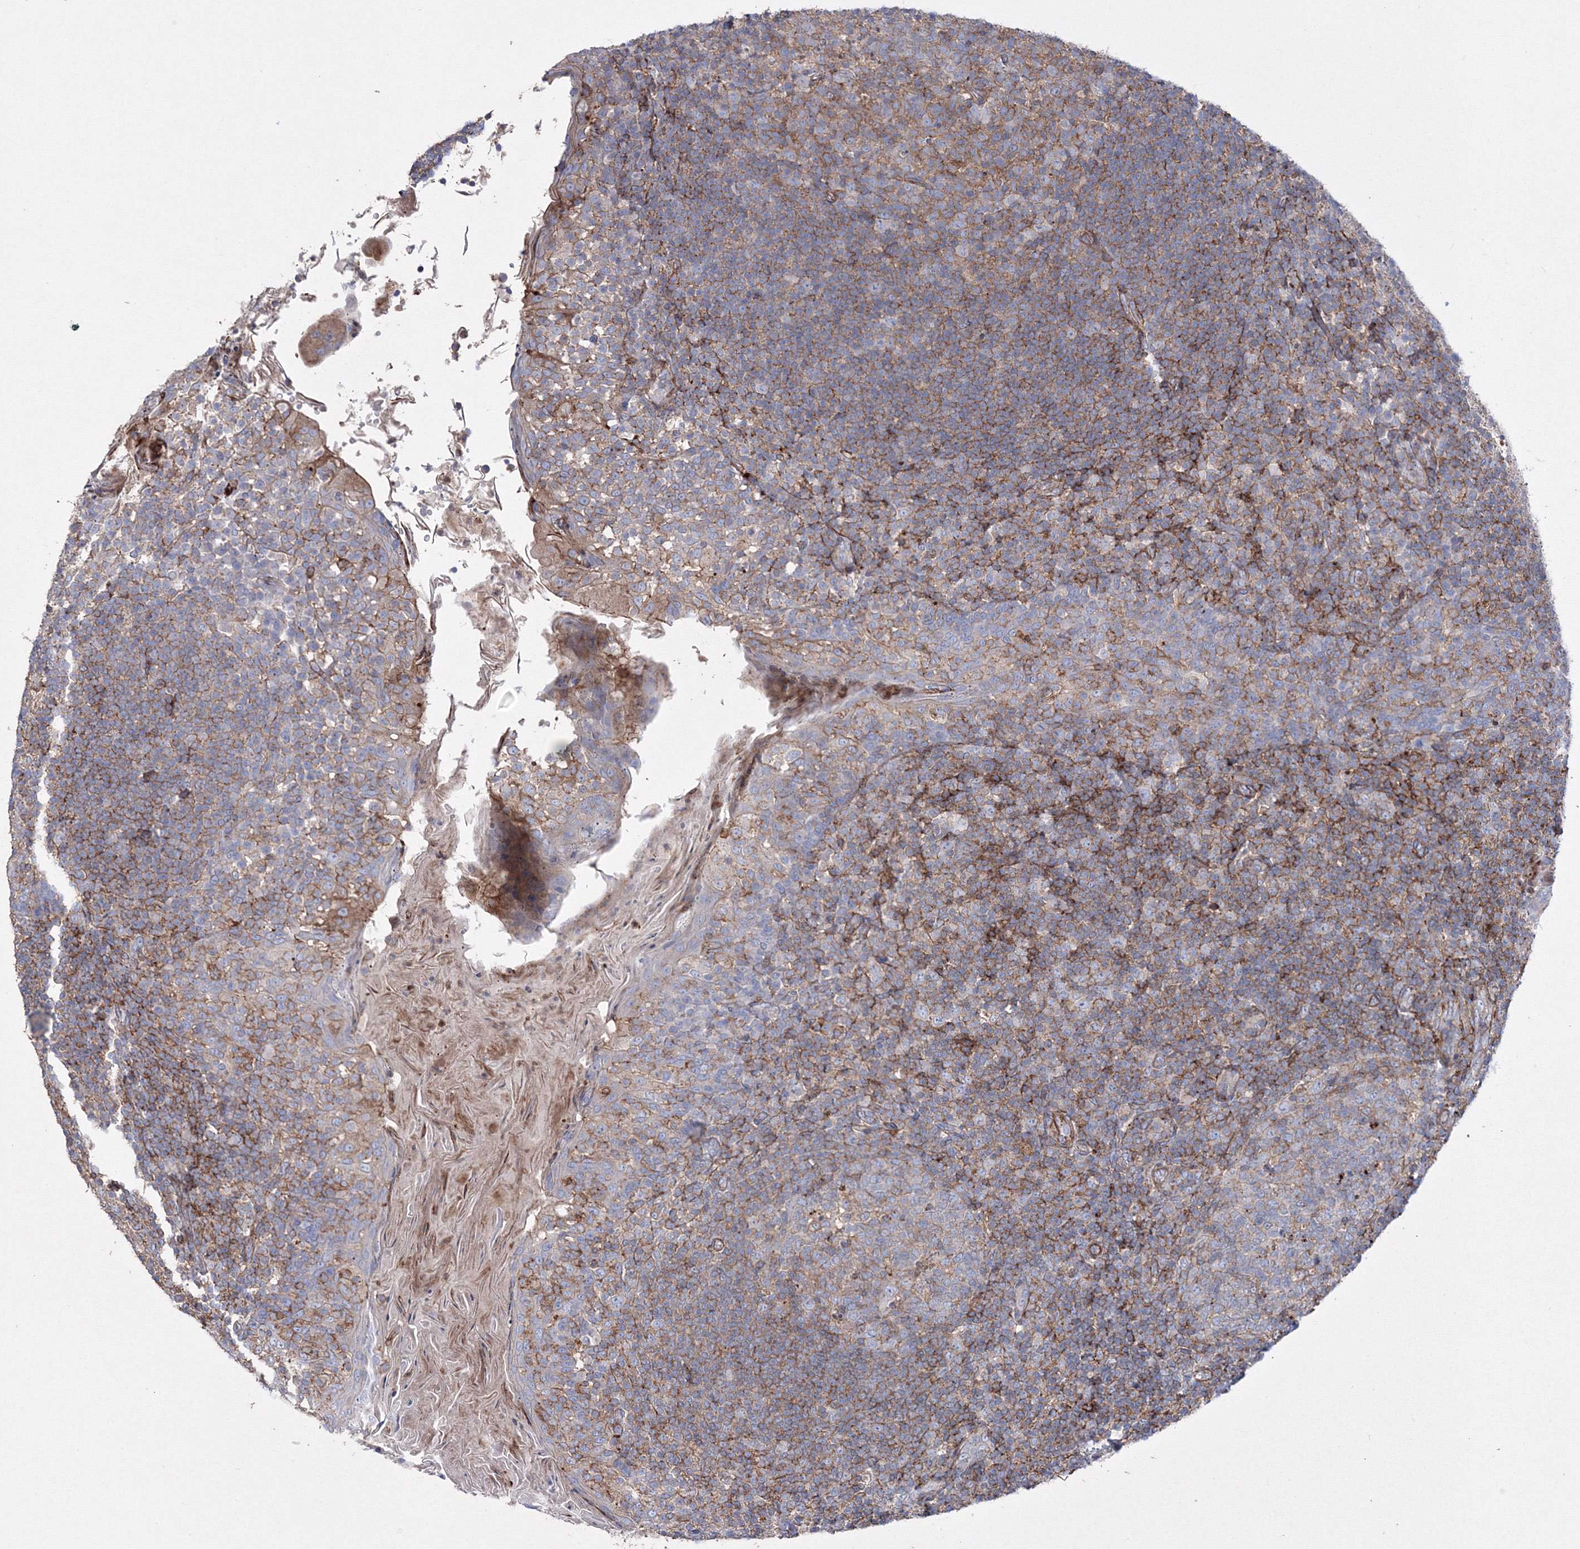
{"staining": {"intensity": "moderate", "quantity": "25%-75%", "location": "cytoplasmic/membranous"}, "tissue": "tonsil", "cell_type": "Germinal center cells", "image_type": "normal", "snomed": [{"axis": "morphology", "description": "Normal tissue, NOS"}, {"axis": "topography", "description": "Tonsil"}], "caption": "Moderate cytoplasmic/membranous staining for a protein is present in approximately 25%-75% of germinal center cells of unremarkable tonsil using immunohistochemistry (IHC).", "gene": "GPR82", "patient": {"sex": "female", "age": 19}}